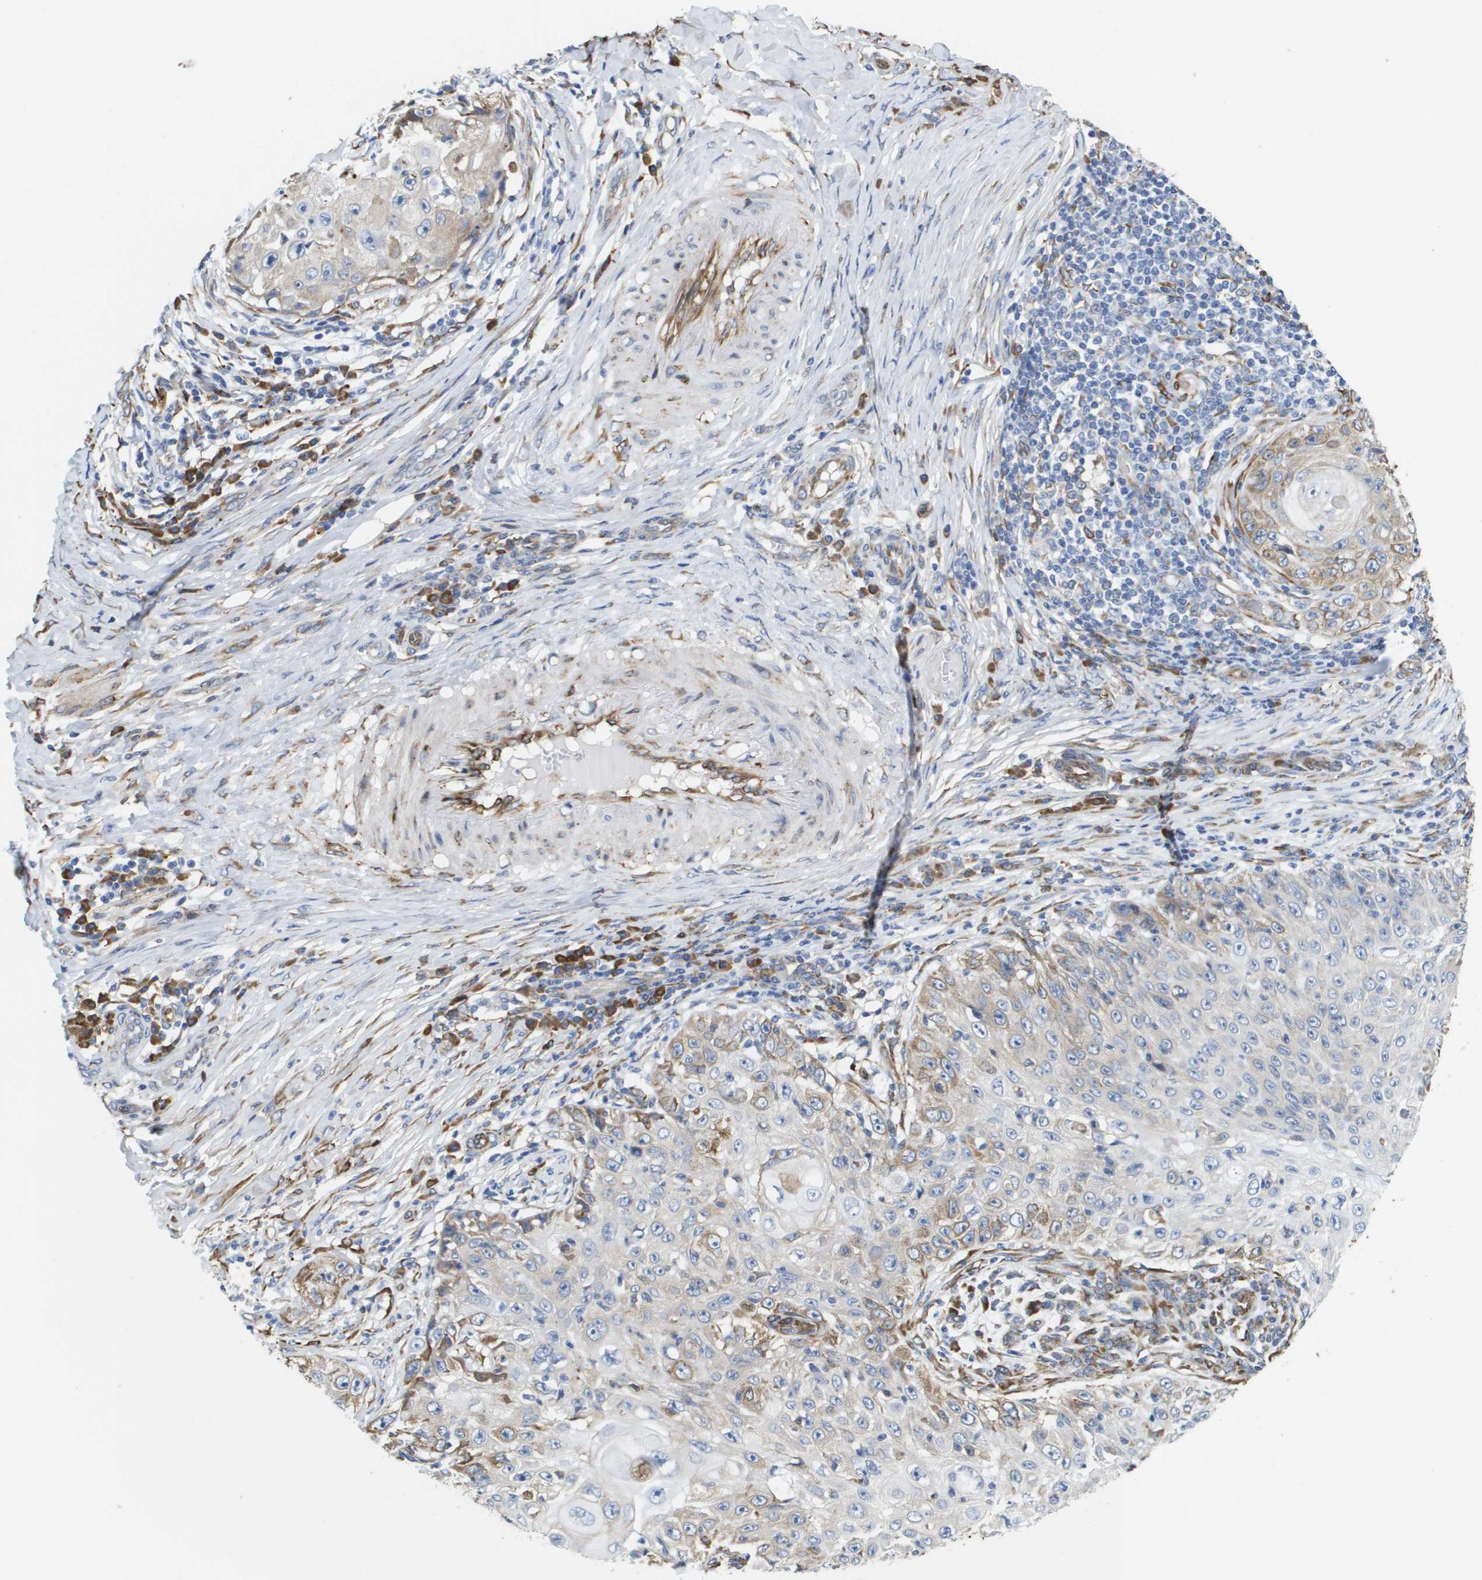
{"staining": {"intensity": "moderate", "quantity": "<25%", "location": "cytoplasmic/membranous"}, "tissue": "skin cancer", "cell_type": "Tumor cells", "image_type": "cancer", "snomed": [{"axis": "morphology", "description": "Squamous cell carcinoma, NOS"}, {"axis": "topography", "description": "Skin"}], "caption": "The photomicrograph exhibits a brown stain indicating the presence of a protein in the cytoplasmic/membranous of tumor cells in skin squamous cell carcinoma. The protein is stained brown, and the nuclei are stained in blue (DAB IHC with brightfield microscopy, high magnification).", "gene": "ST3GAL2", "patient": {"sex": "male", "age": 86}}